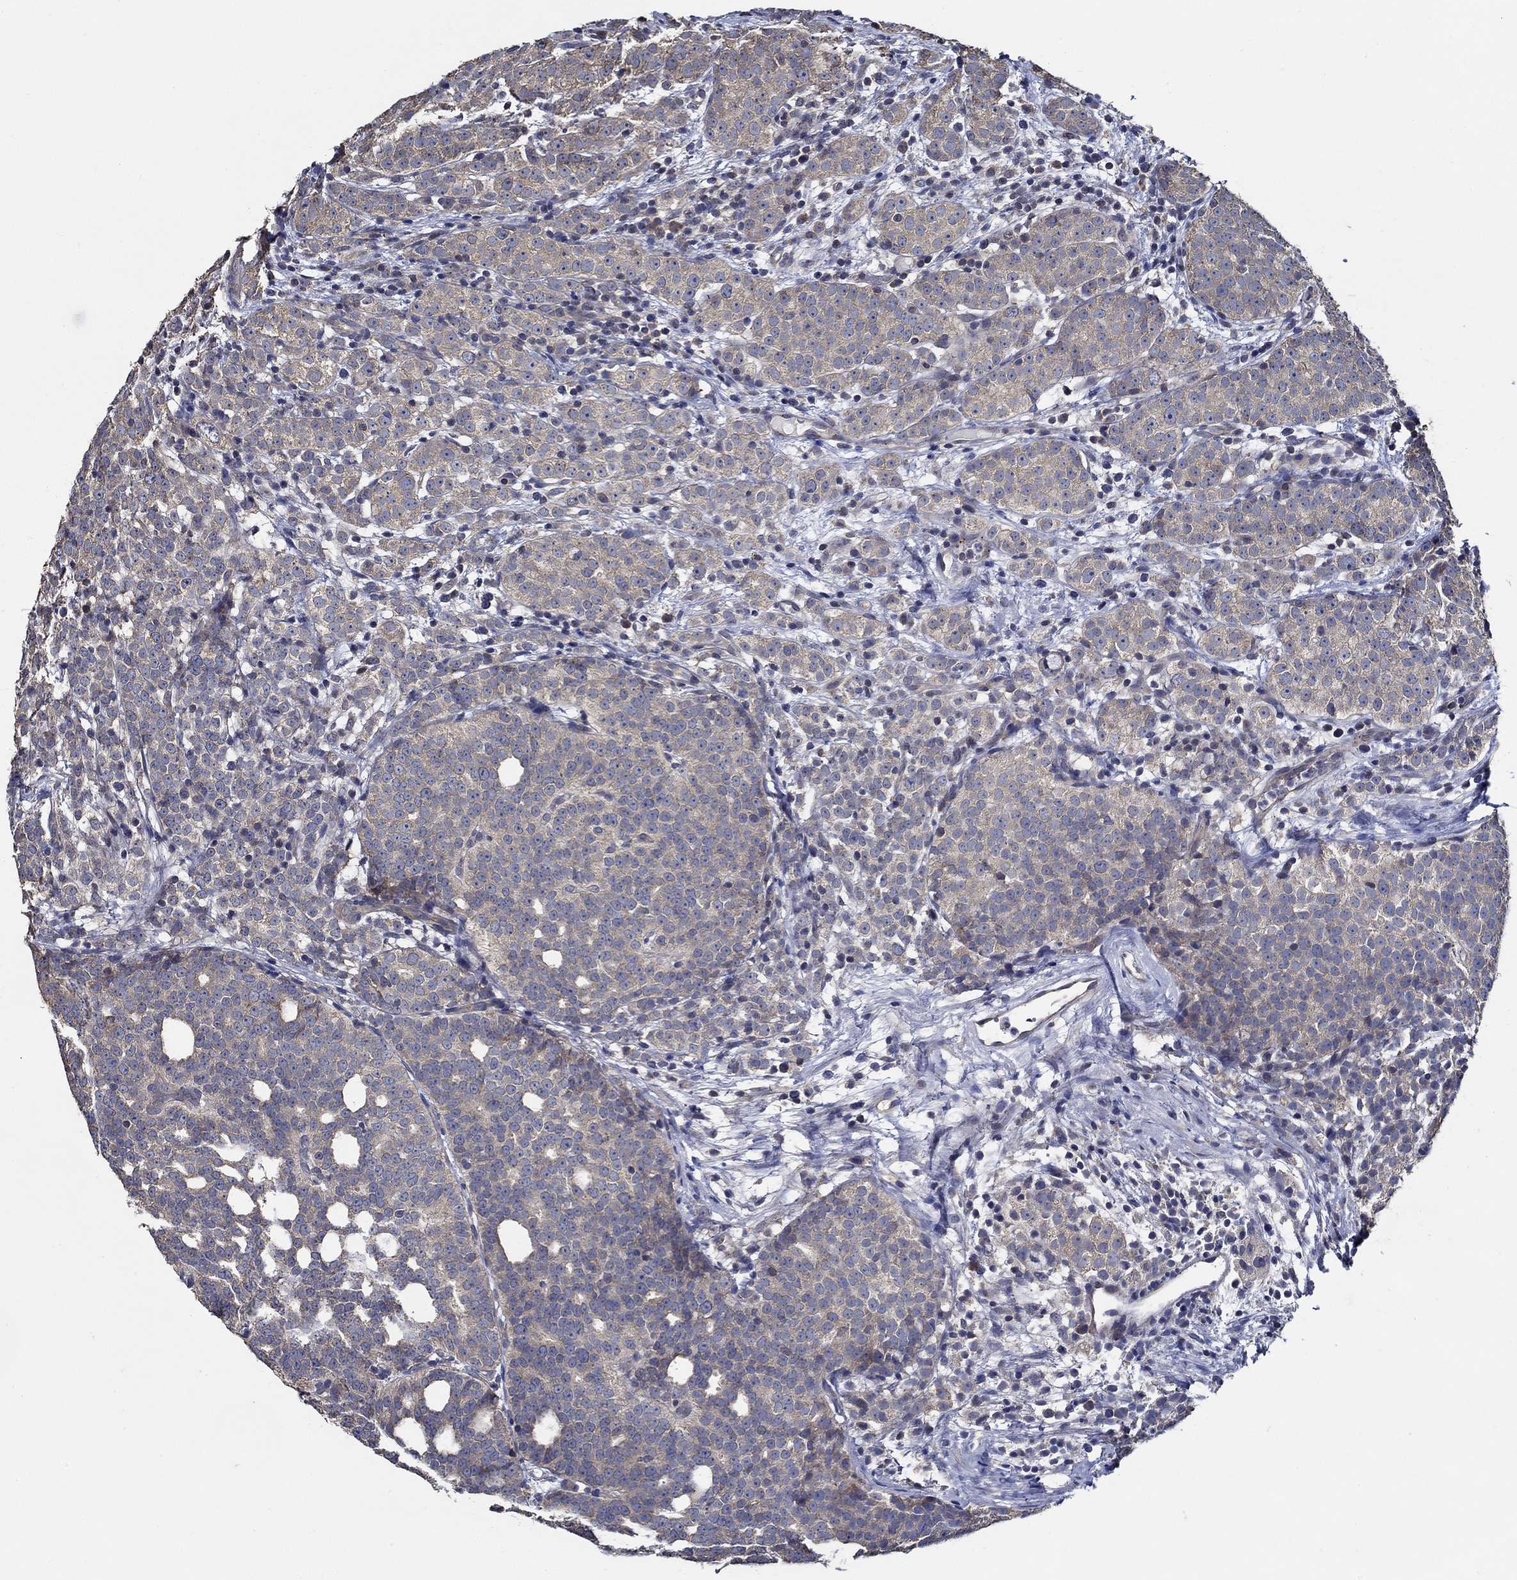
{"staining": {"intensity": "weak", "quantity": "25%-75%", "location": "cytoplasmic/membranous"}, "tissue": "prostate cancer", "cell_type": "Tumor cells", "image_type": "cancer", "snomed": [{"axis": "morphology", "description": "Adenocarcinoma, High grade"}, {"axis": "topography", "description": "Prostate"}], "caption": "Prostate cancer (adenocarcinoma (high-grade)) was stained to show a protein in brown. There is low levels of weak cytoplasmic/membranous staining in about 25%-75% of tumor cells.", "gene": "WDR53", "patient": {"sex": "male", "age": 53}}